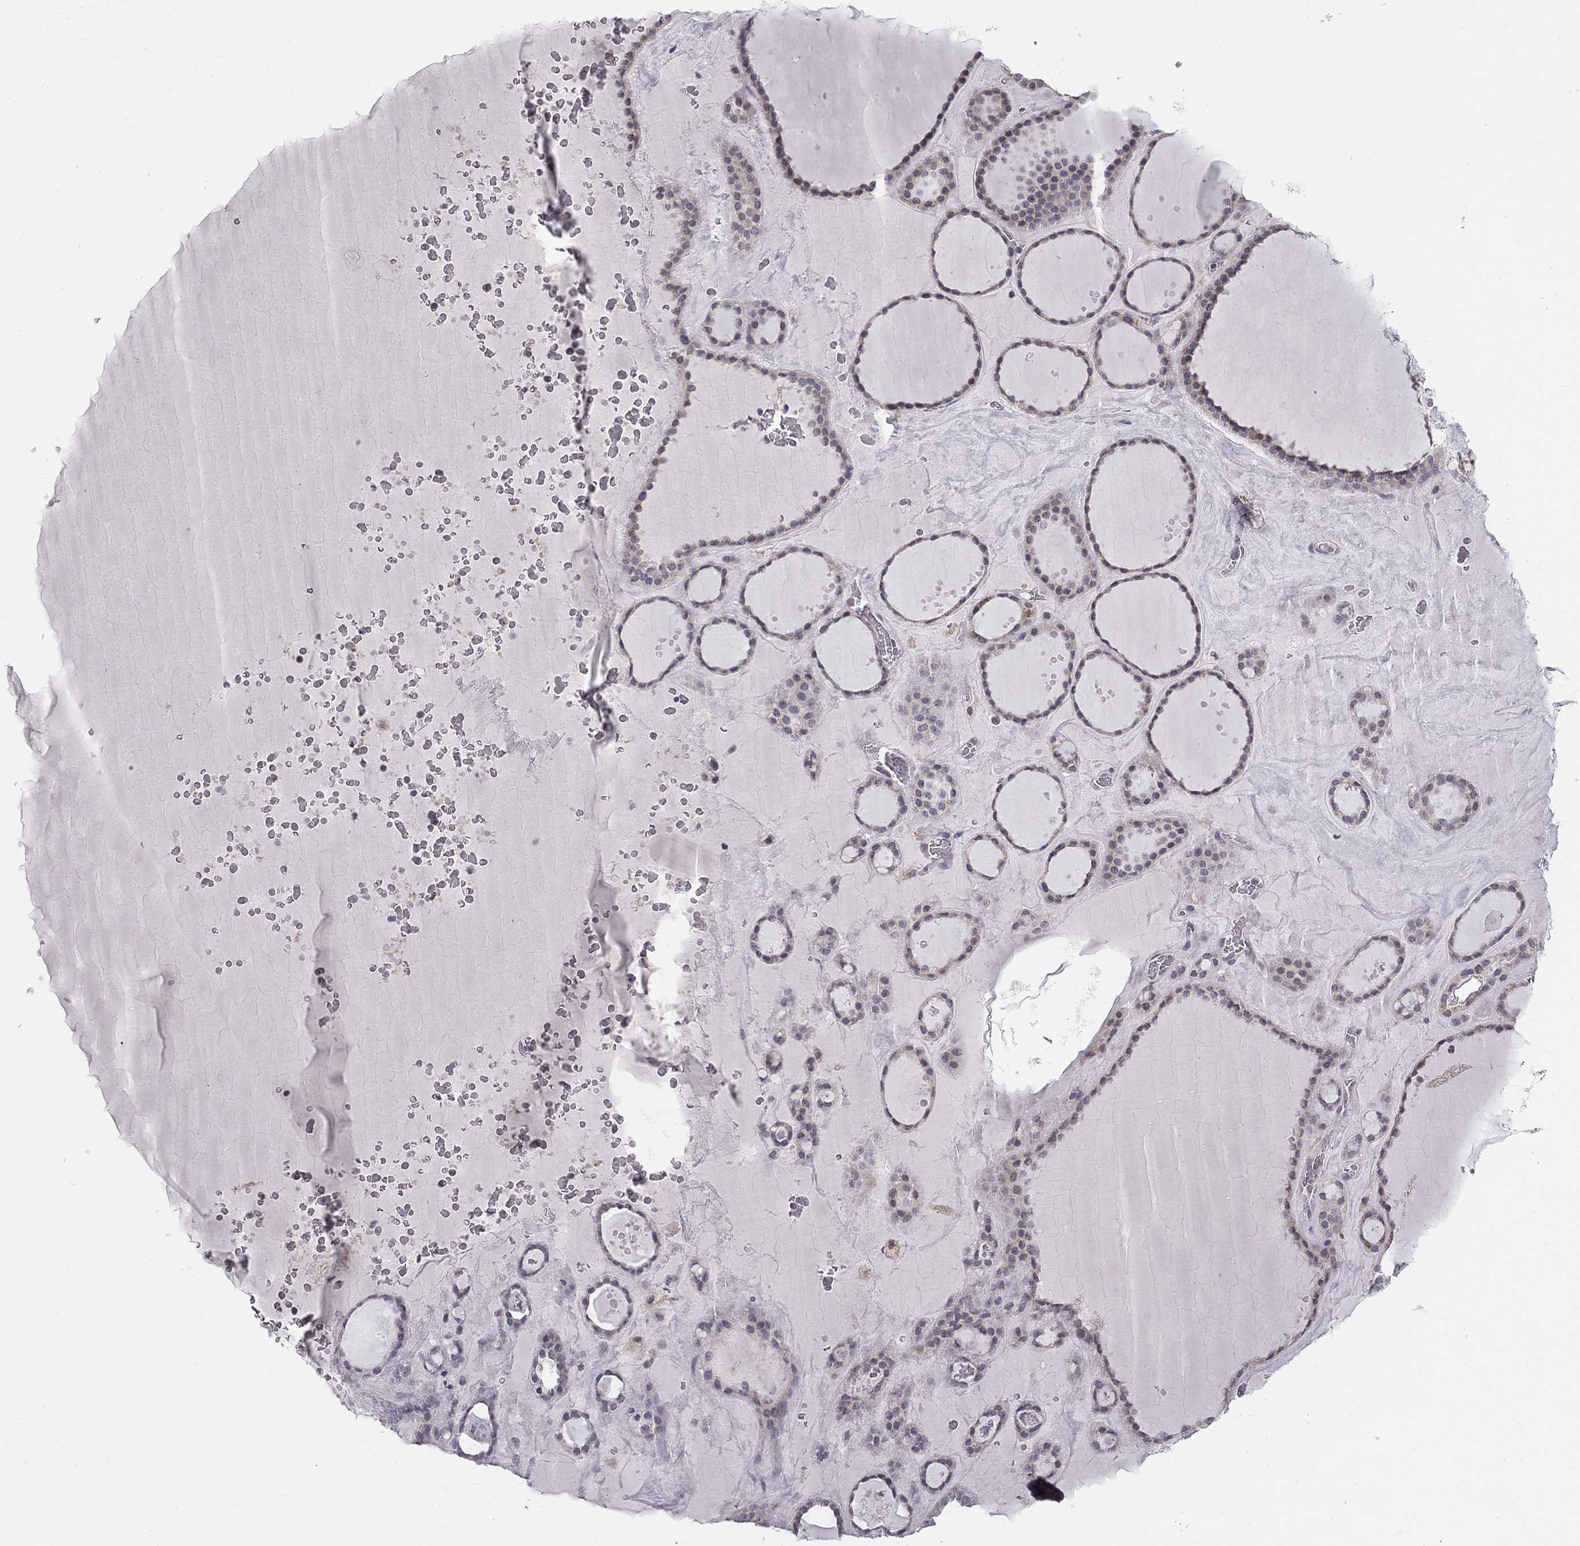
{"staining": {"intensity": "negative", "quantity": "none", "location": "none"}, "tissue": "thyroid gland", "cell_type": "Glandular cells", "image_type": "normal", "snomed": [{"axis": "morphology", "description": "Normal tissue, NOS"}, {"axis": "topography", "description": "Thyroid gland"}], "caption": "DAB immunohistochemical staining of normal thyroid gland exhibits no significant staining in glandular cells.", "gene": "SLC2A9", "patient": {"sex": "male", "age": 63}}